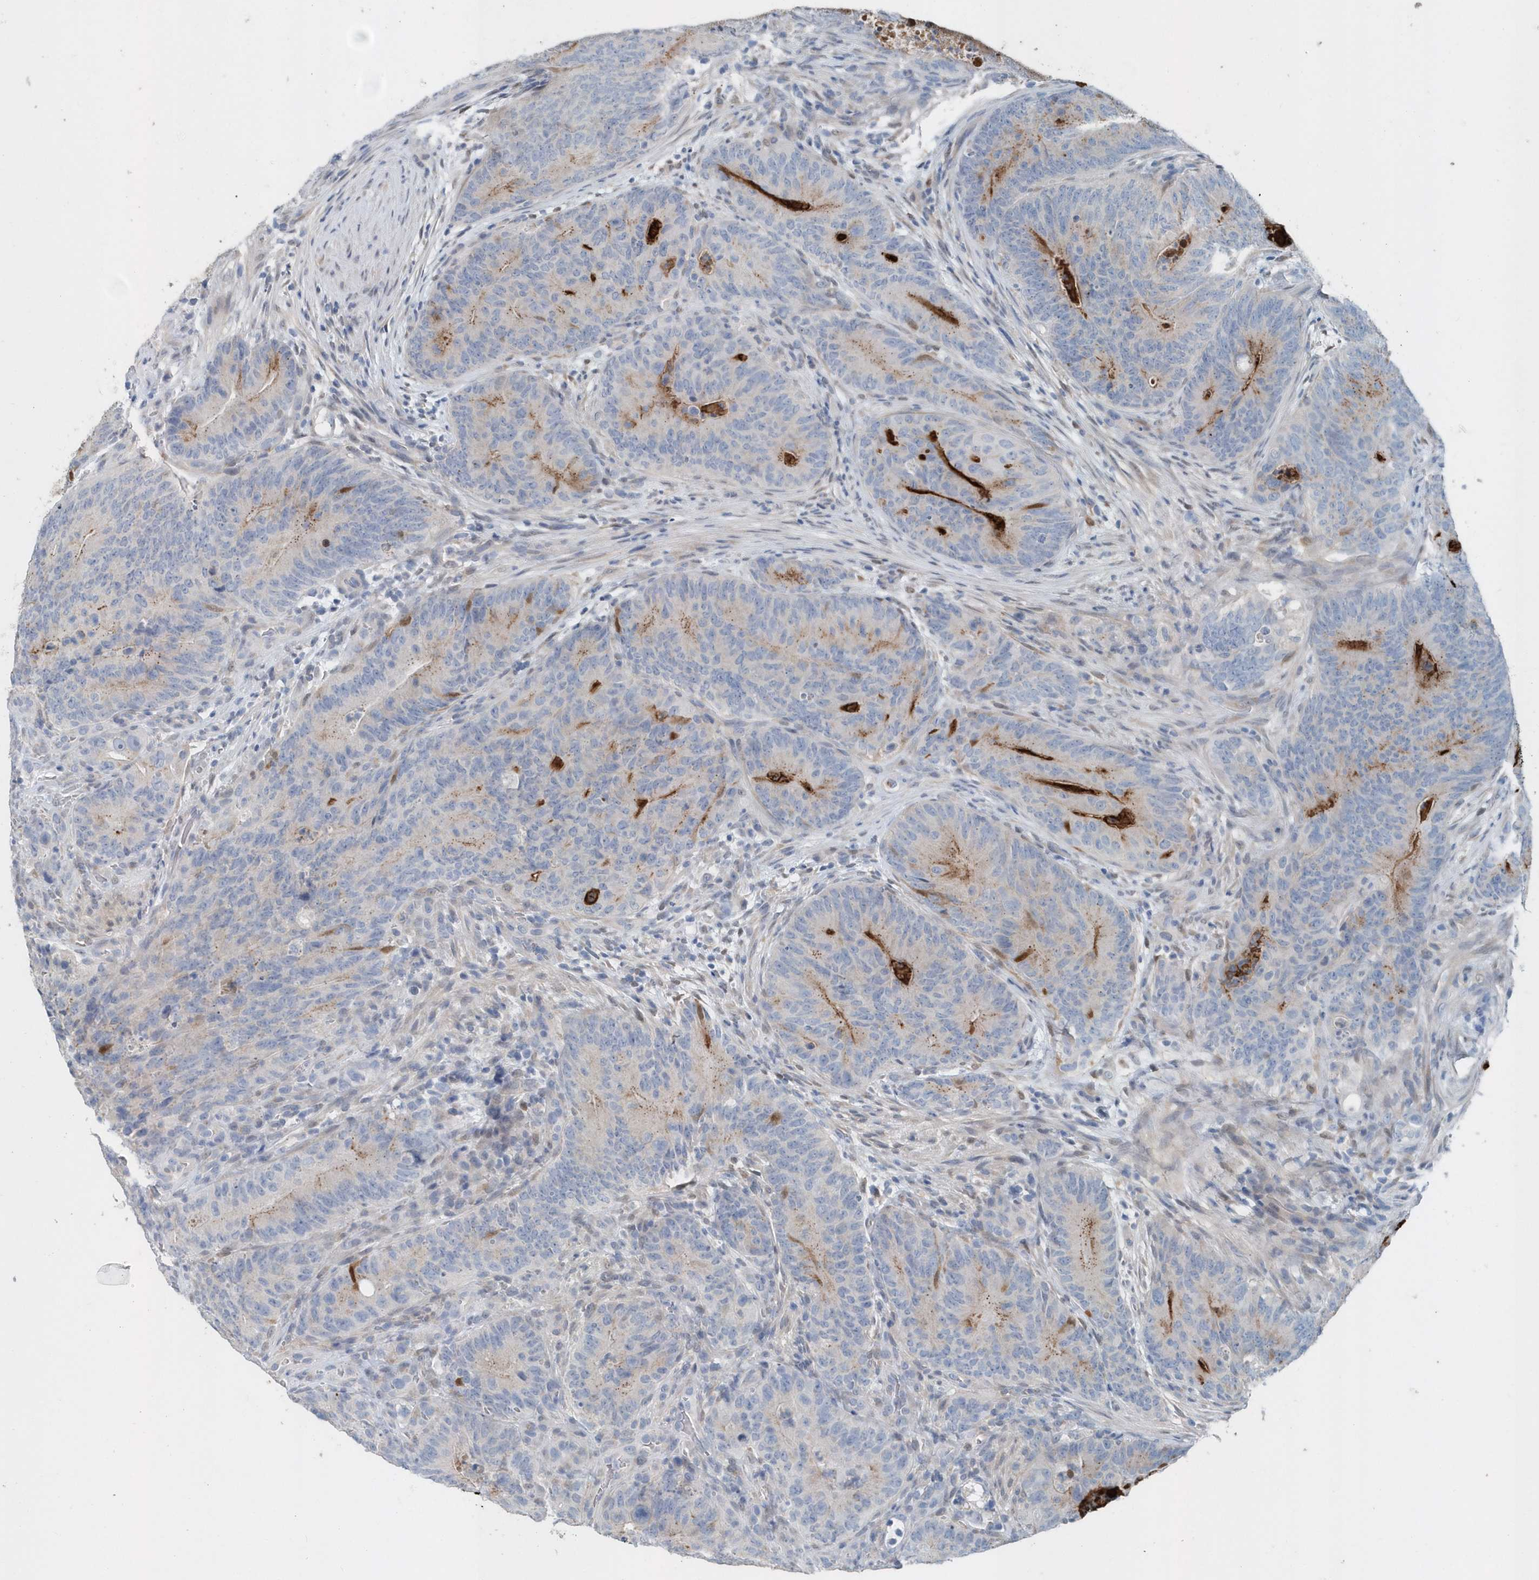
{"staining": {"intensity": "negative", "quantity": "none", "location": "none"}, "tissue": "colorectal cancer", "cell_type": "Tumor cells", "image_type": "cancer", "snomed": [{"axis": "morphology", "description": "Normal tissue, NOS"}, {"axis": "topography", "description": "Colon"}], "caption": "Tumor cells are negative for brown protein staining in colorectal cancer. (Stains: DAB (3,3'-diaminobenzidine) IHC with hematoxylin counter stain, Microscopy: brightfield microscopy at high magnification).", "gene": "PFN2", "patient": {"sex": "female", "age": 82}}